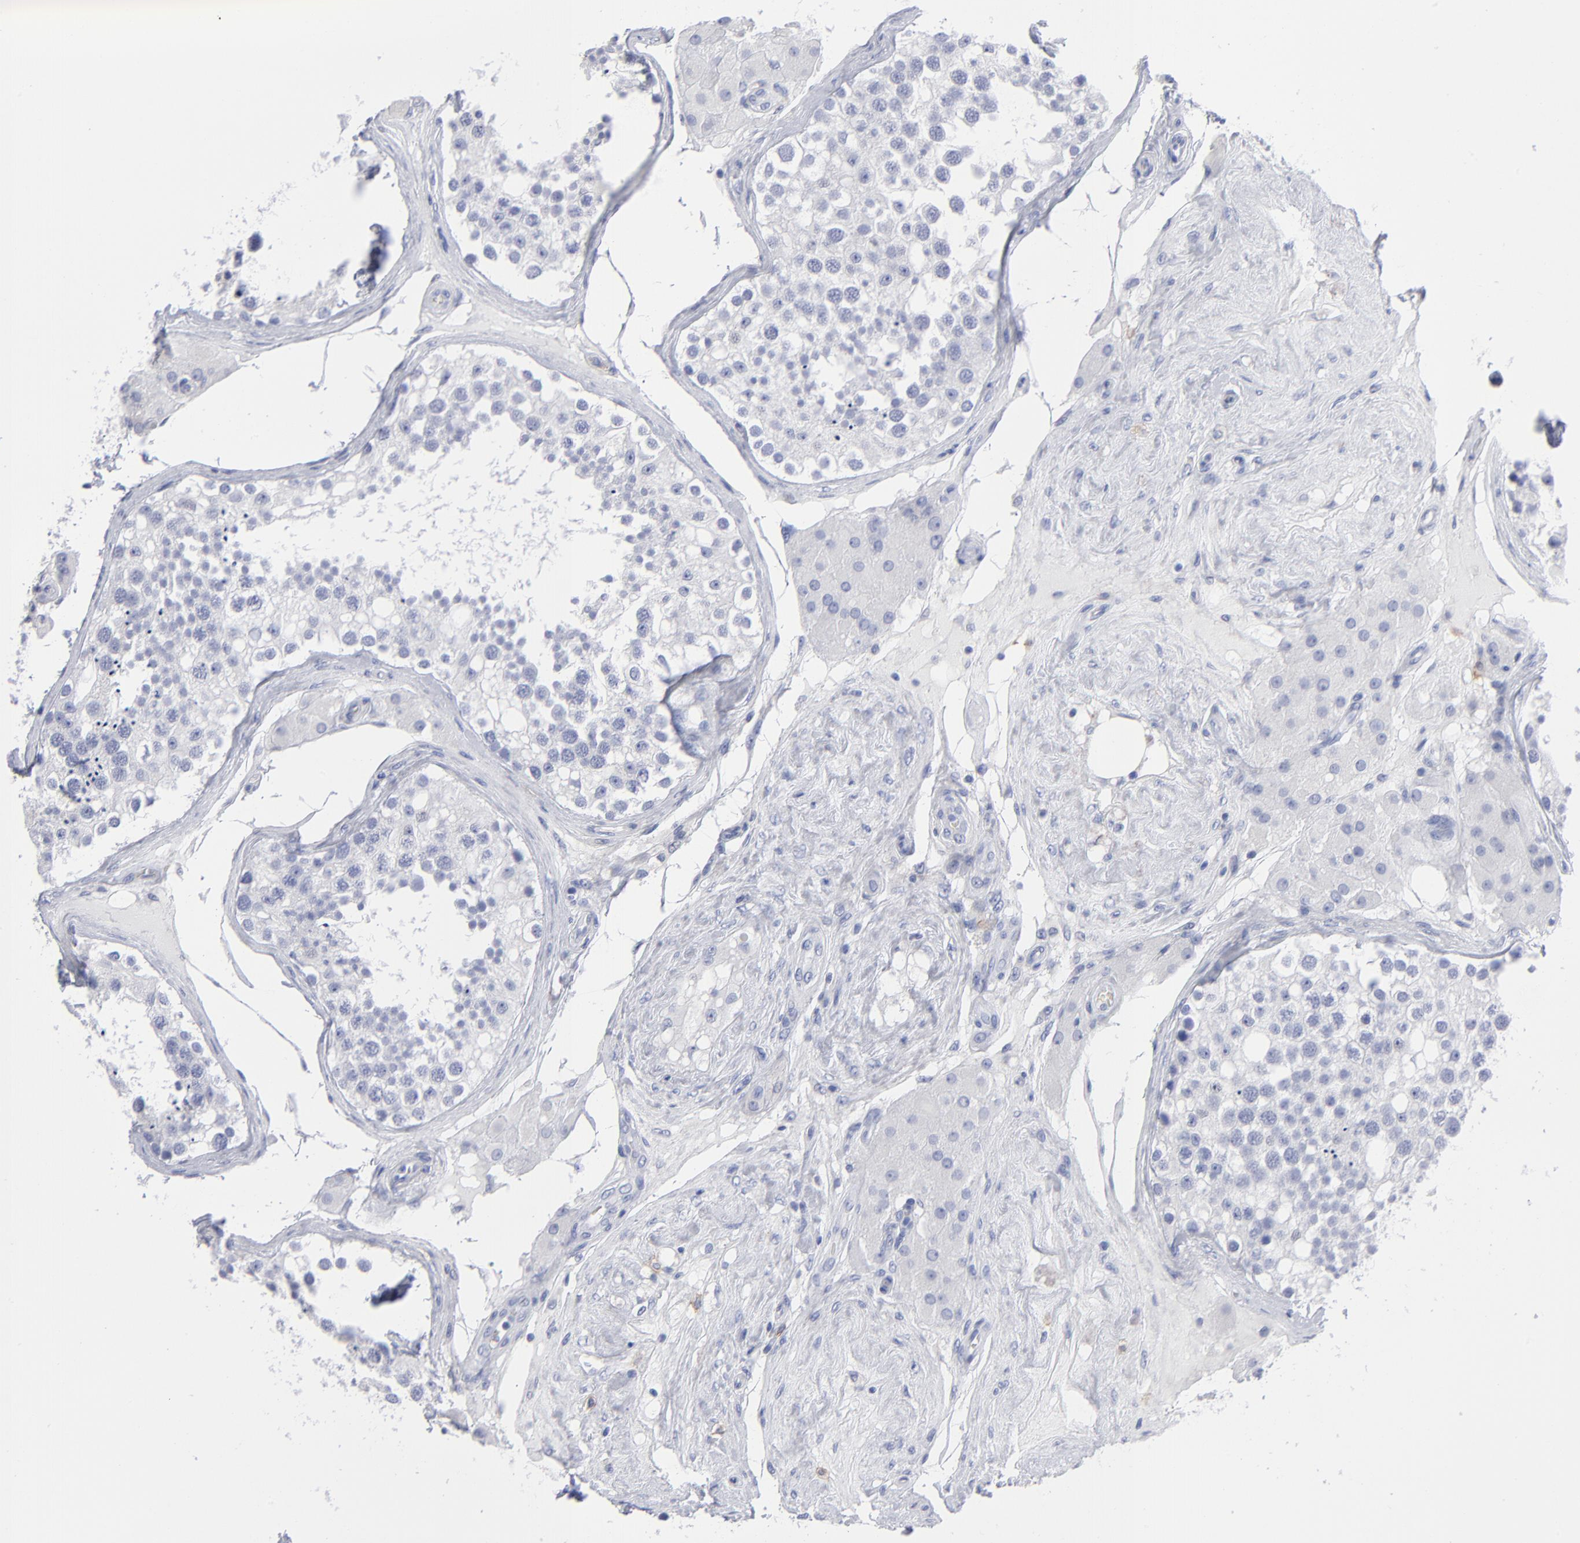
{"staining": {"intensity": "negative", "quantity": "none", "location": "none"}, "tissue": "testis", "cell_type": "Cells in seminiferous ducts", "image_type": "normal", "snomed": [{"axis": "morphology", "description": "Normal tissue, NOS"}, {"axis": "topography", "description": "Testis"}], "caption": "Cells in seminiferous ducts show no significant protein positivity in benign testis. (Immunohistochemistry, brightfield microscopy, high magnification).", "gene": "LAT2", "patient": {"sex": "male", "age": 68}}